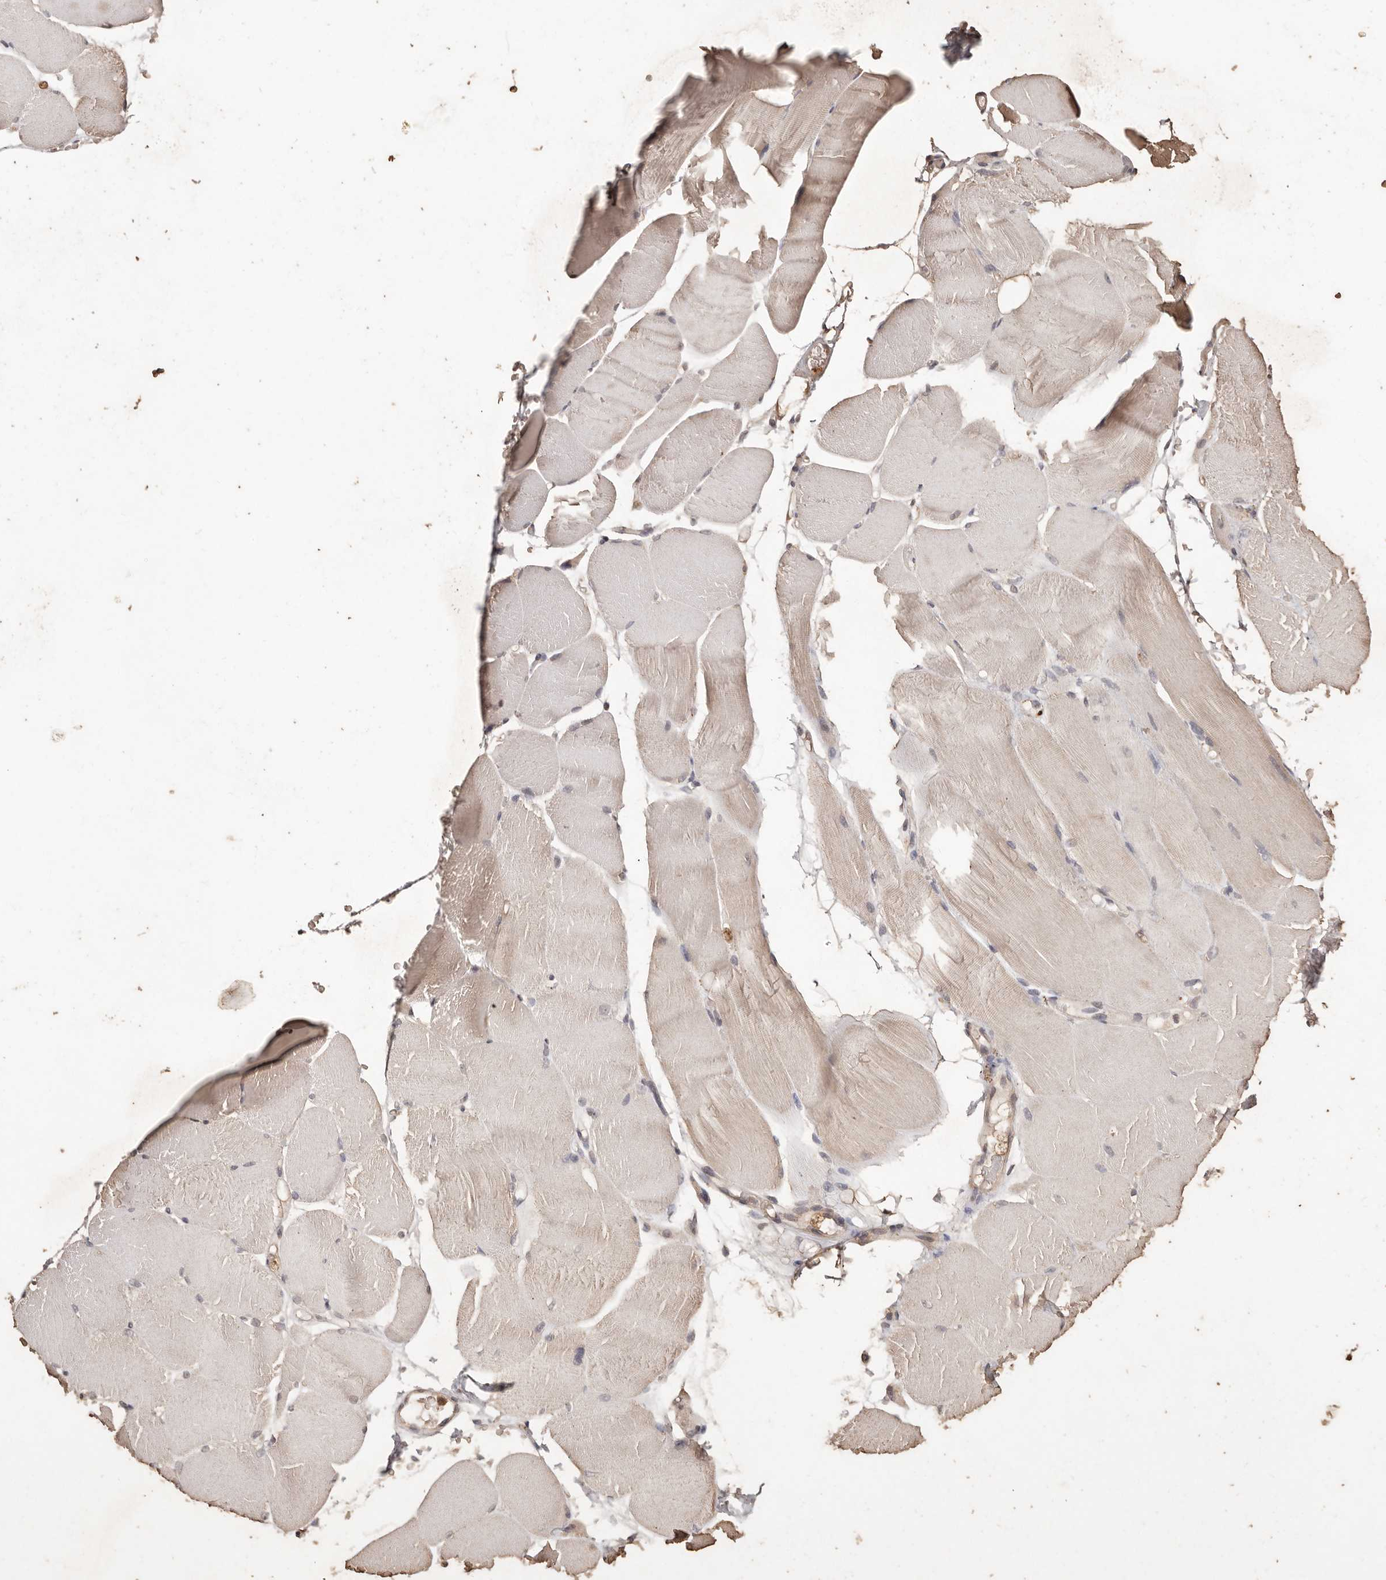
{"staining": {"intensity": "negative", "quantity": "none", "location": "none"}, "tissue": "skeletal muscle", "cell_type": "Myocytes", "image_type": "normal", "snomed": [{"axis": "morphology", "description": "Normal tissue, NOS"}, {"axis": "topography", "description": "Skeletal muscle"}, {"axis": "topography", "description": "Parathyroid gland"}], "caption": "Immunohistochemistry histopathology image of unremarkable human skeletal muscle stained for a protein (brown), which demonstrates no positivity in myocytes. Brightfield microscopy of IHC stained with DAB (3,3'-diaminobenzidine) (brown) and hematoxylin (blue), captured at high magnification.", "gene": "PKDCC", "patient": {"sex": "female", "age": 37}}